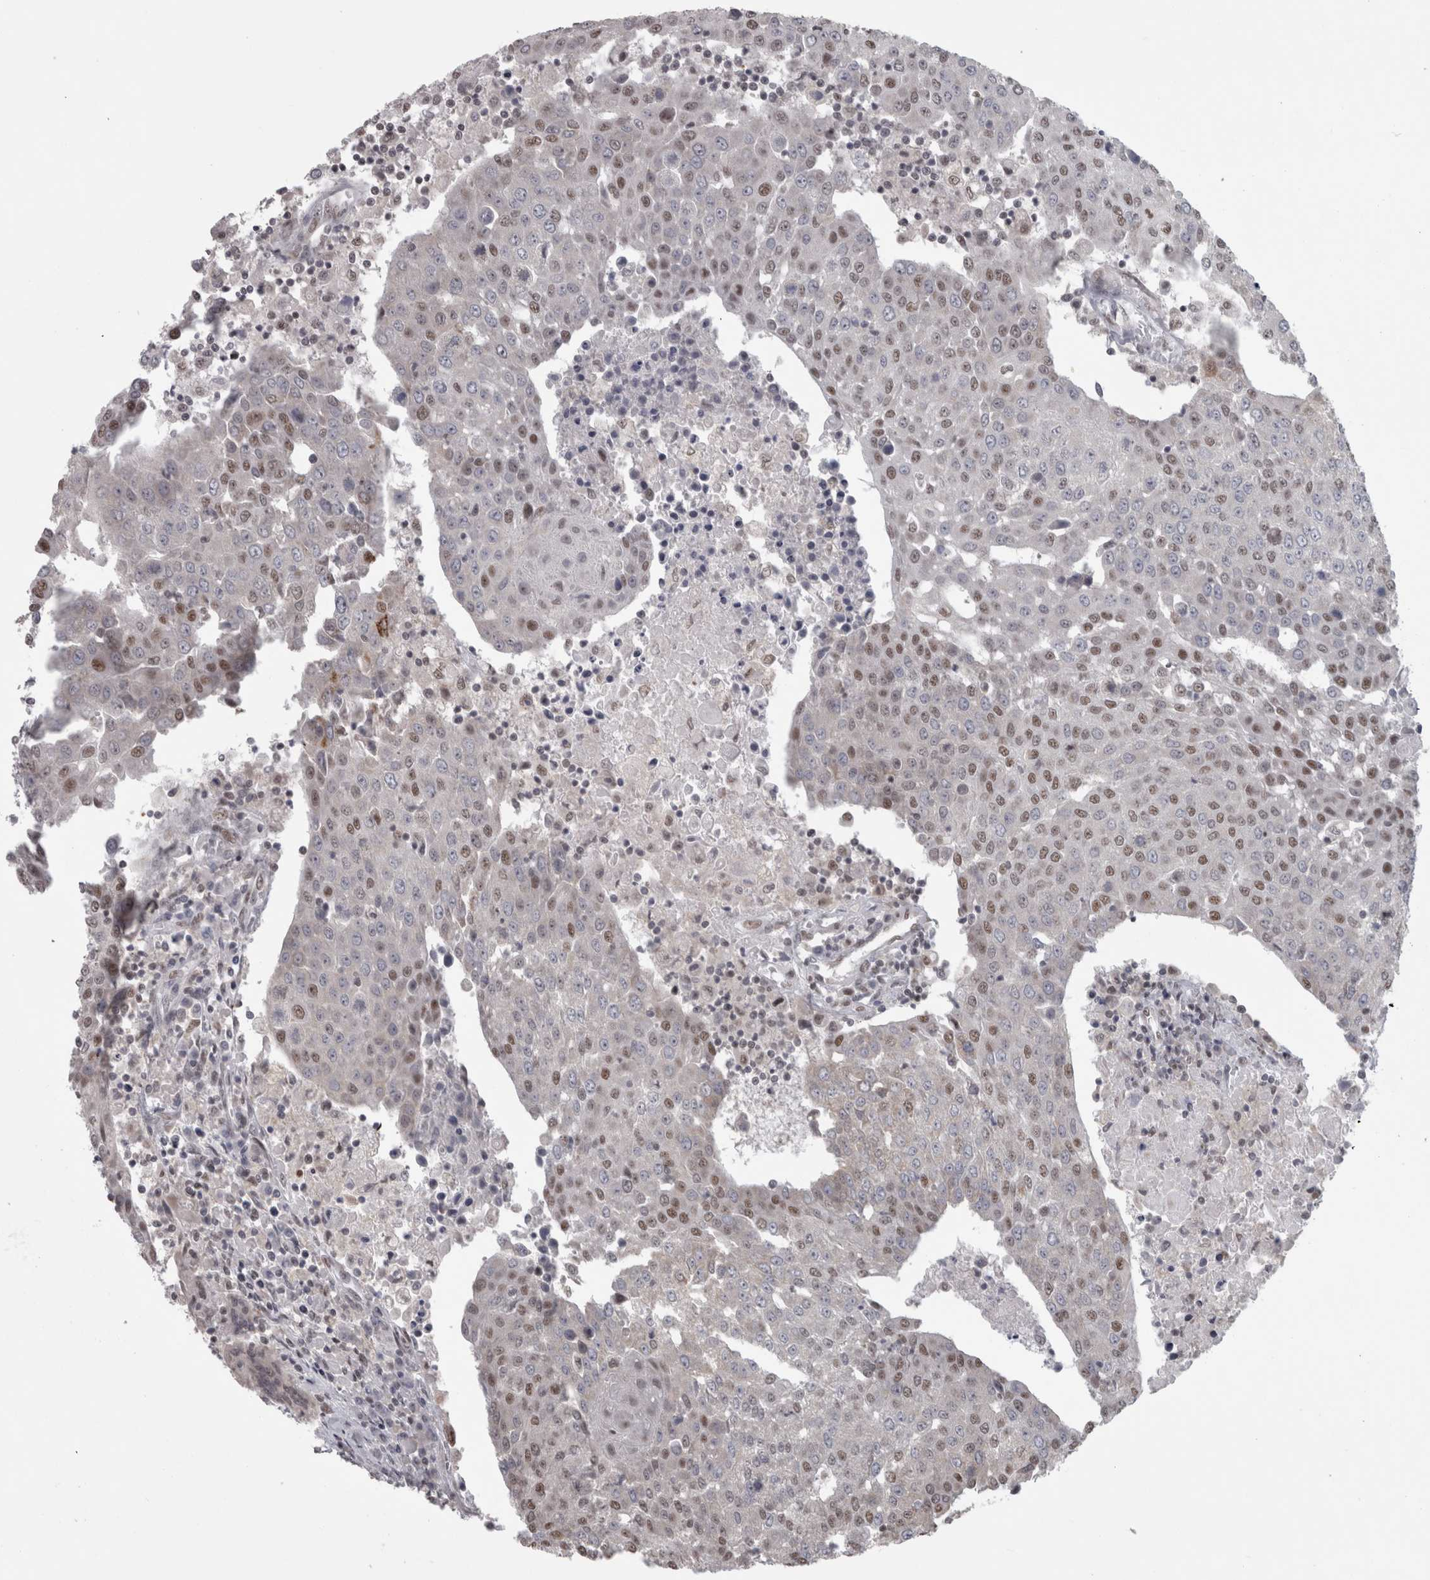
{"staining": {"intensity": "moderate", "quantity": "25%-75%", "location": "nuclear"}, "tissue": "urothelial cancer", "cell_type": "Tumor cells", "image_type": "cancer", "snomed": [{"axis": "morphology", "description": "Urothelial carcinoma, High grade"}, {"axis": "topography", "description": "Urinary bladder"}], "caption": "Urothelial carcinoma (high-grade) tissue reveals moderate nuclear staining in approximately 25%-75% of tumor cells", "gene": "MICU3", "patient": {"sex": "female", "age": 85}}